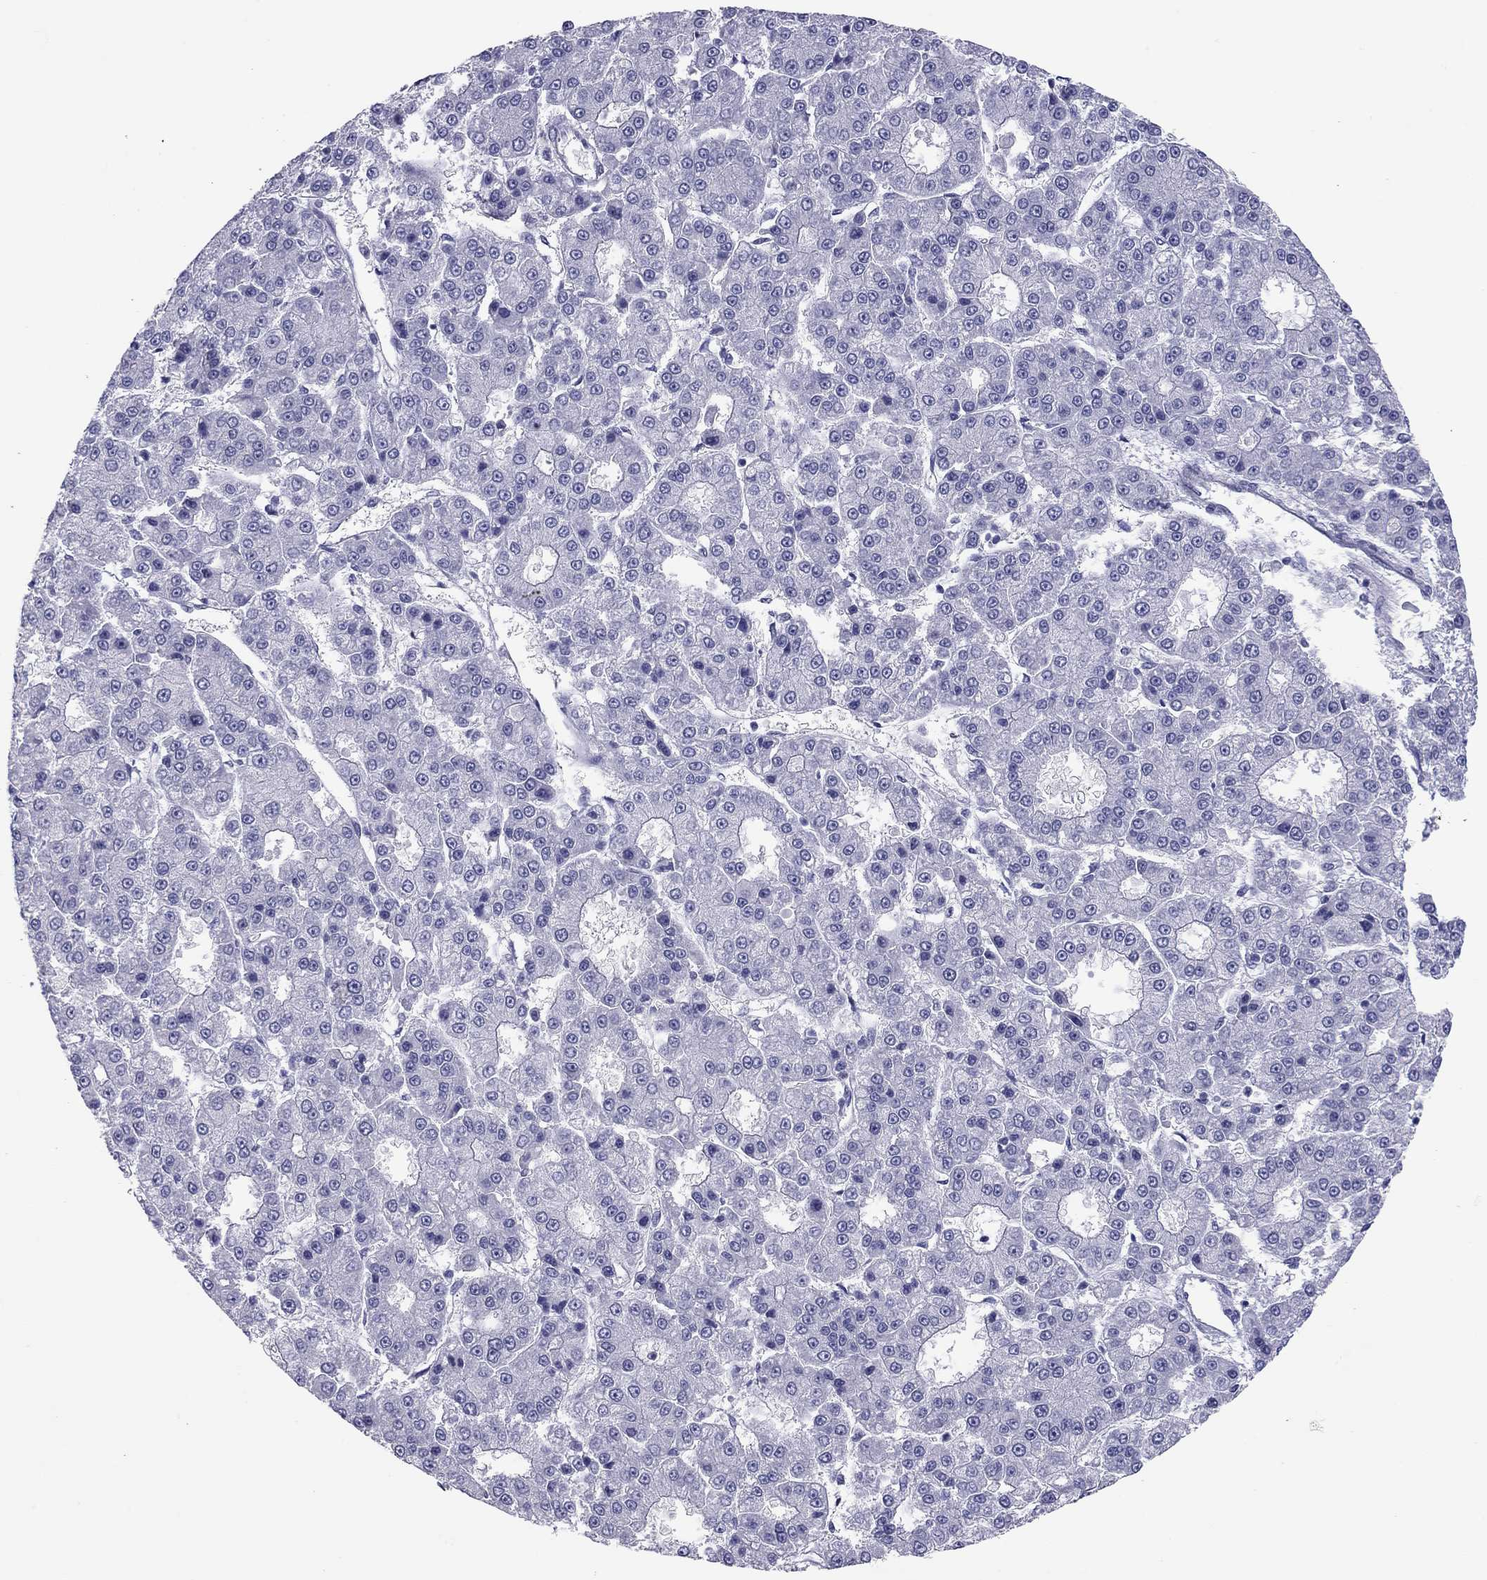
{"staining": {"intensity": "negative", "quantity": "none", "location": "none"}, "tissue": "liver cancer", "cell_type": "Tumor cells", "image_type": "cancer", "snomed": [{"axis": "morphology", "description": "Carcinoma, Hepatocellular, NOS"}, {"axis": "topography", "description": "Liver"}], "caption": "High power microscopy photomicrograph of an IHC histopathology image of hepatocellular carcinoma (liver), revealing no significant expression in tumor cells. The staining is performed using DAB brown chromogen with nuclei counter-stained in using hematoxylin.", "gene": "DOT1L", "patient": {"sex": "male", "age": 70}}